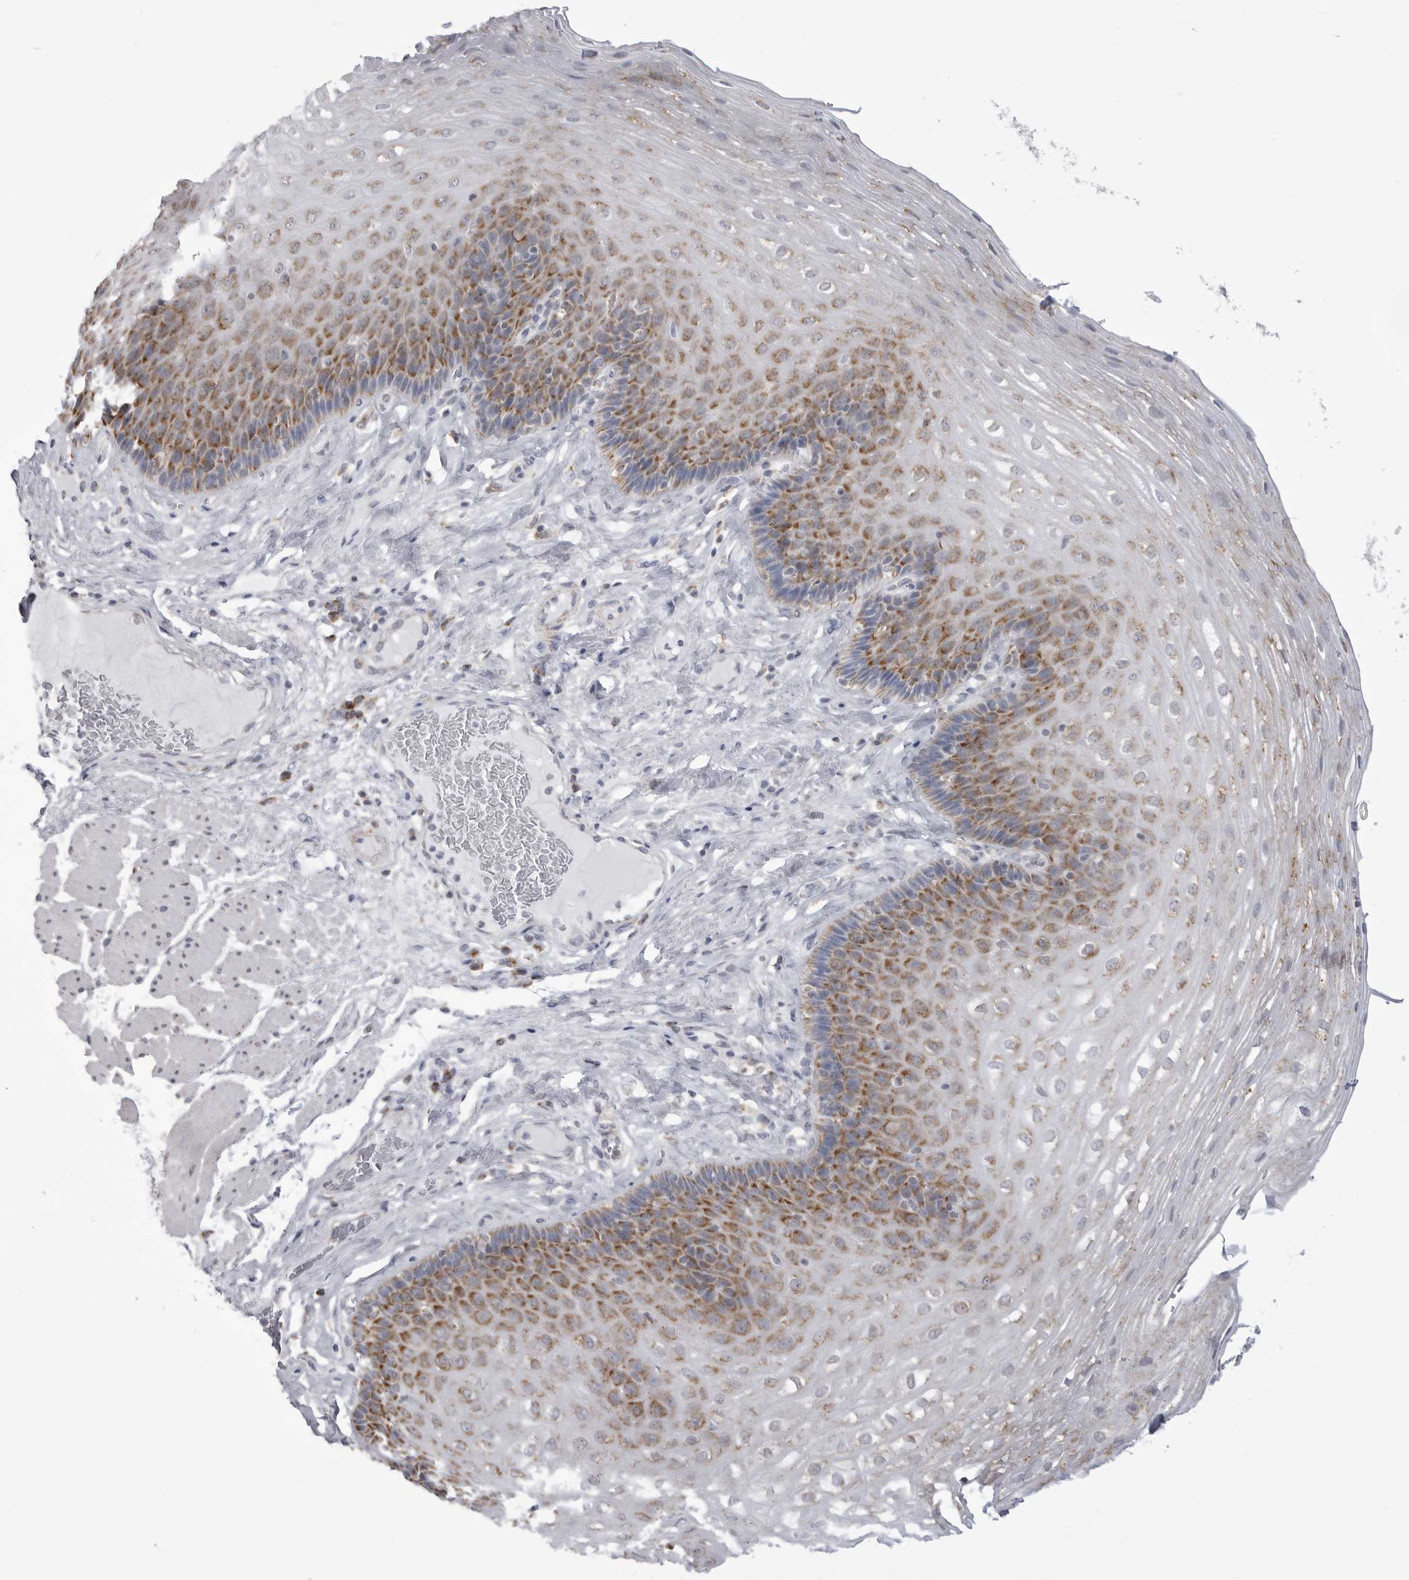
{"staining": {"intensity": "moderate", "quantity": ">75%", "location": "cytoplasmic/membranous"}, "tissue": "esophagus", "cell_type": "Squamous epithelial cells", "image_type": "normal", "snomed": [{"axis": "morphology", "description": "Normal tissue, NOS"}, {"axis": "topography", "description": "Esophagus"}], "caption": "This photomicrograph demonstrates IHC staining of unremarkable esophagus, with medium moderate cytoplasmic/membranous staining in about >75% of squamous epithelial cells.", "gene": "FH", "patient": {"sex": "female", "age": 66}}